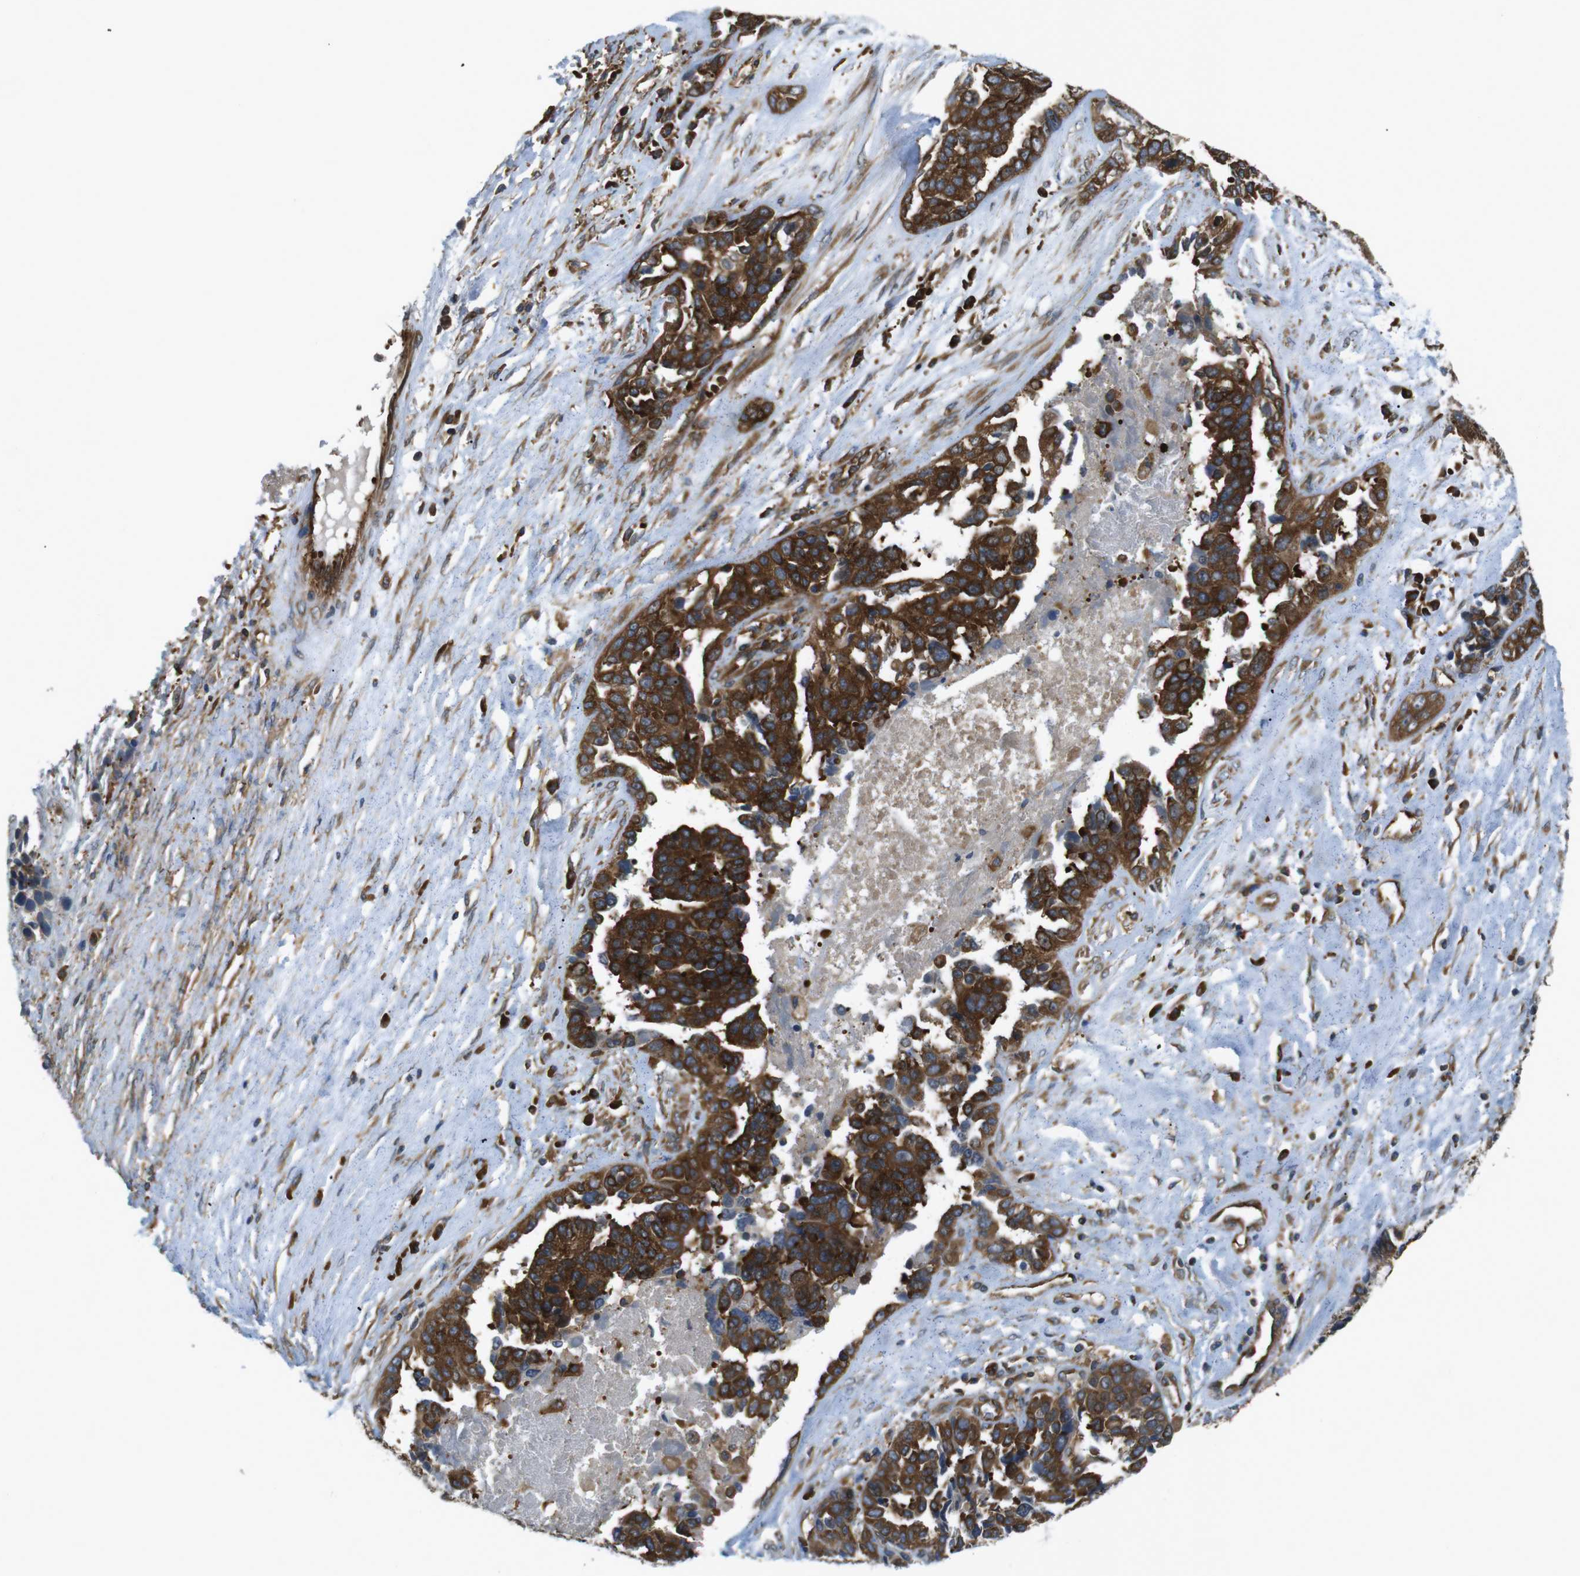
{"staining": {"intensity": "strong", "quantity": ">75%", "location": "cytoplasmic/membranous"}, "tissue": "ovarian cancer", "cell_type": "Tumor cells", "image_type": "cancer", "snomed": [{"axis": "morphology", "description": "Cystadenocarcinoma, serous, NOS"}, {"axis": "topography", "description": "Ovary"}], "caption": "IHC of human serous cystadenocarcinoma (ovarian) shows high levels of strong cytoplasmic/membranous positivity in about >75% of tumor cells.", "gene": "TSC1", "patient": {"sex": "female", "age": 44}}